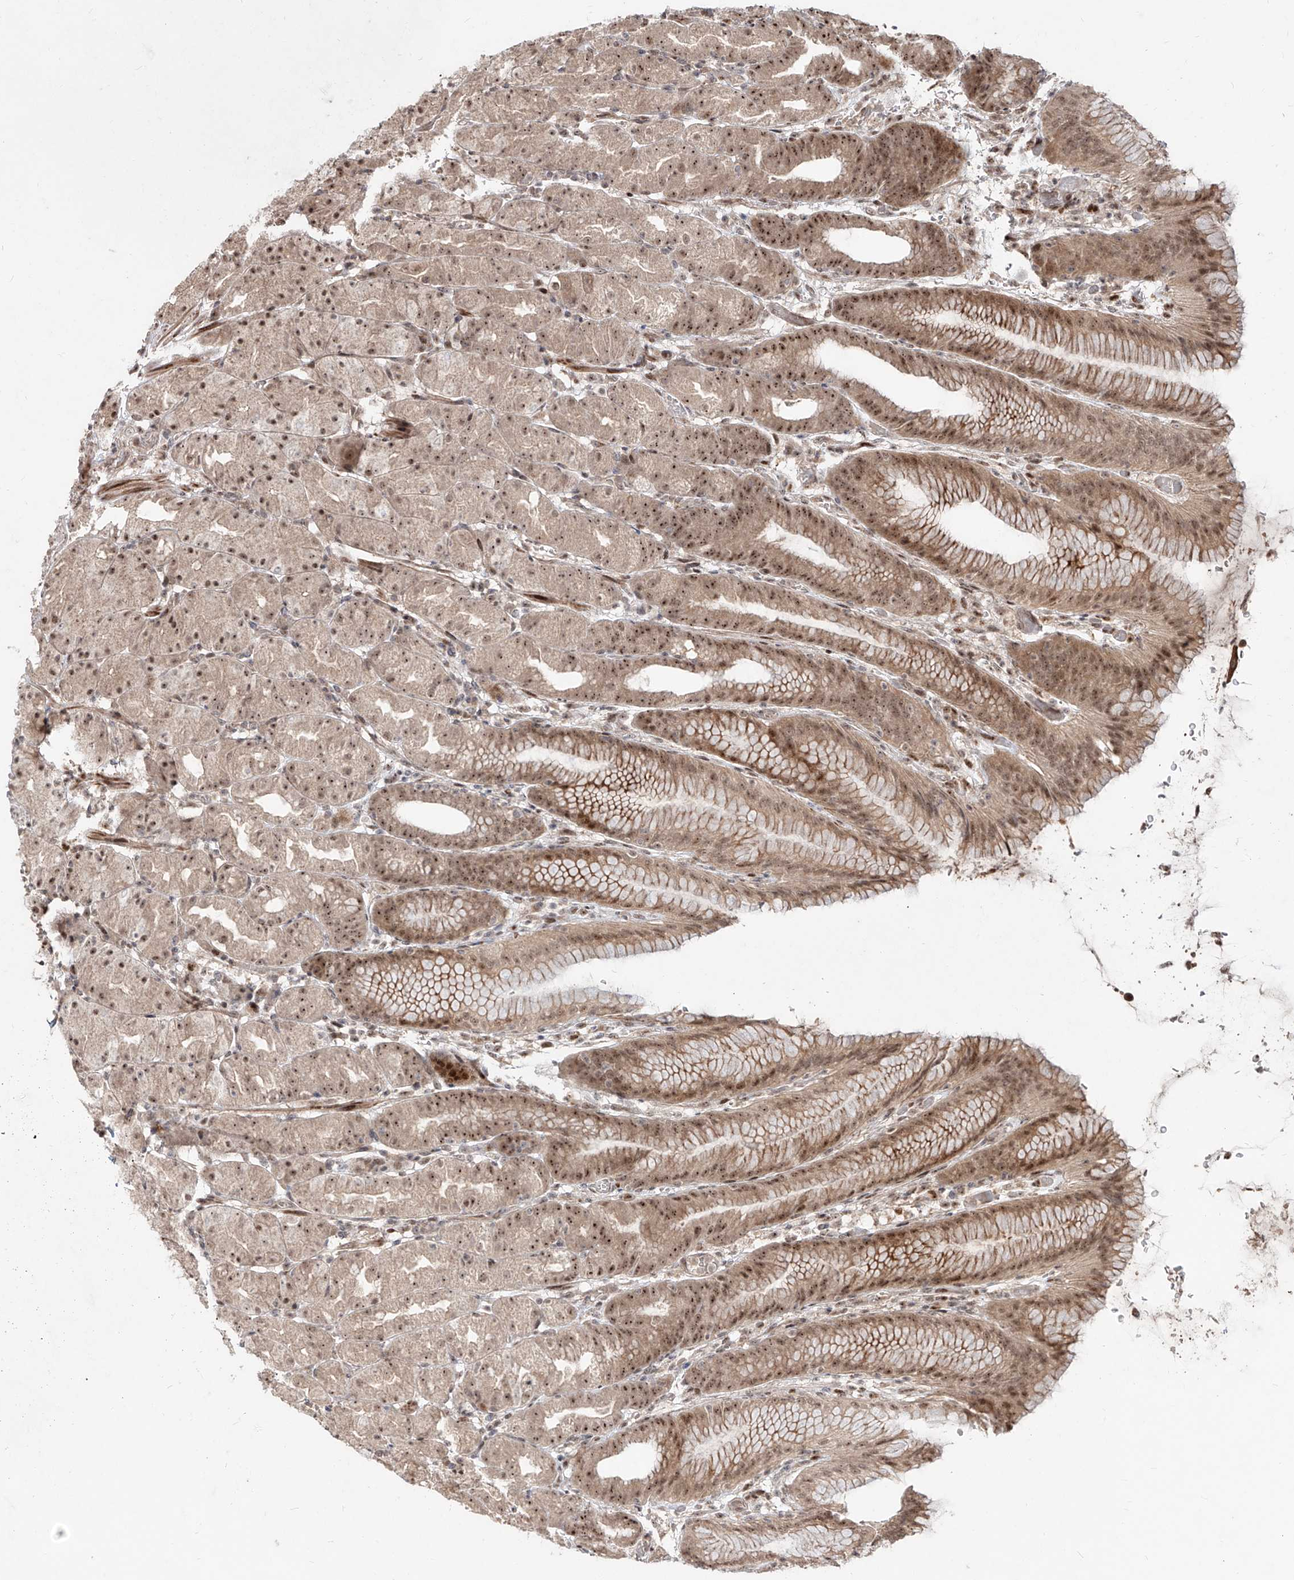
{"staining": {"intensity": "strong", "quantity": "25%-75%", "location": "cytoplasmic/membranous,nuclear"}, "tissue": "stomach", "cell_type": "Glandular cells", "image_type": "normal", "snomed": [{"axis": "morphology", "description": "Normal tissue, NOS"}, {"axis": "topography", "description": "Stomach, upper"}], "caption": "A photomicrograph of human stomach stained for a protein shows strong cytoplasmic/membranous,nuclear brown staining in glandular cells. (IHC, brightfield microscopy, high magnification).", "gene": "ZNF710", "patient": {"sex": "male", "age": 48}}